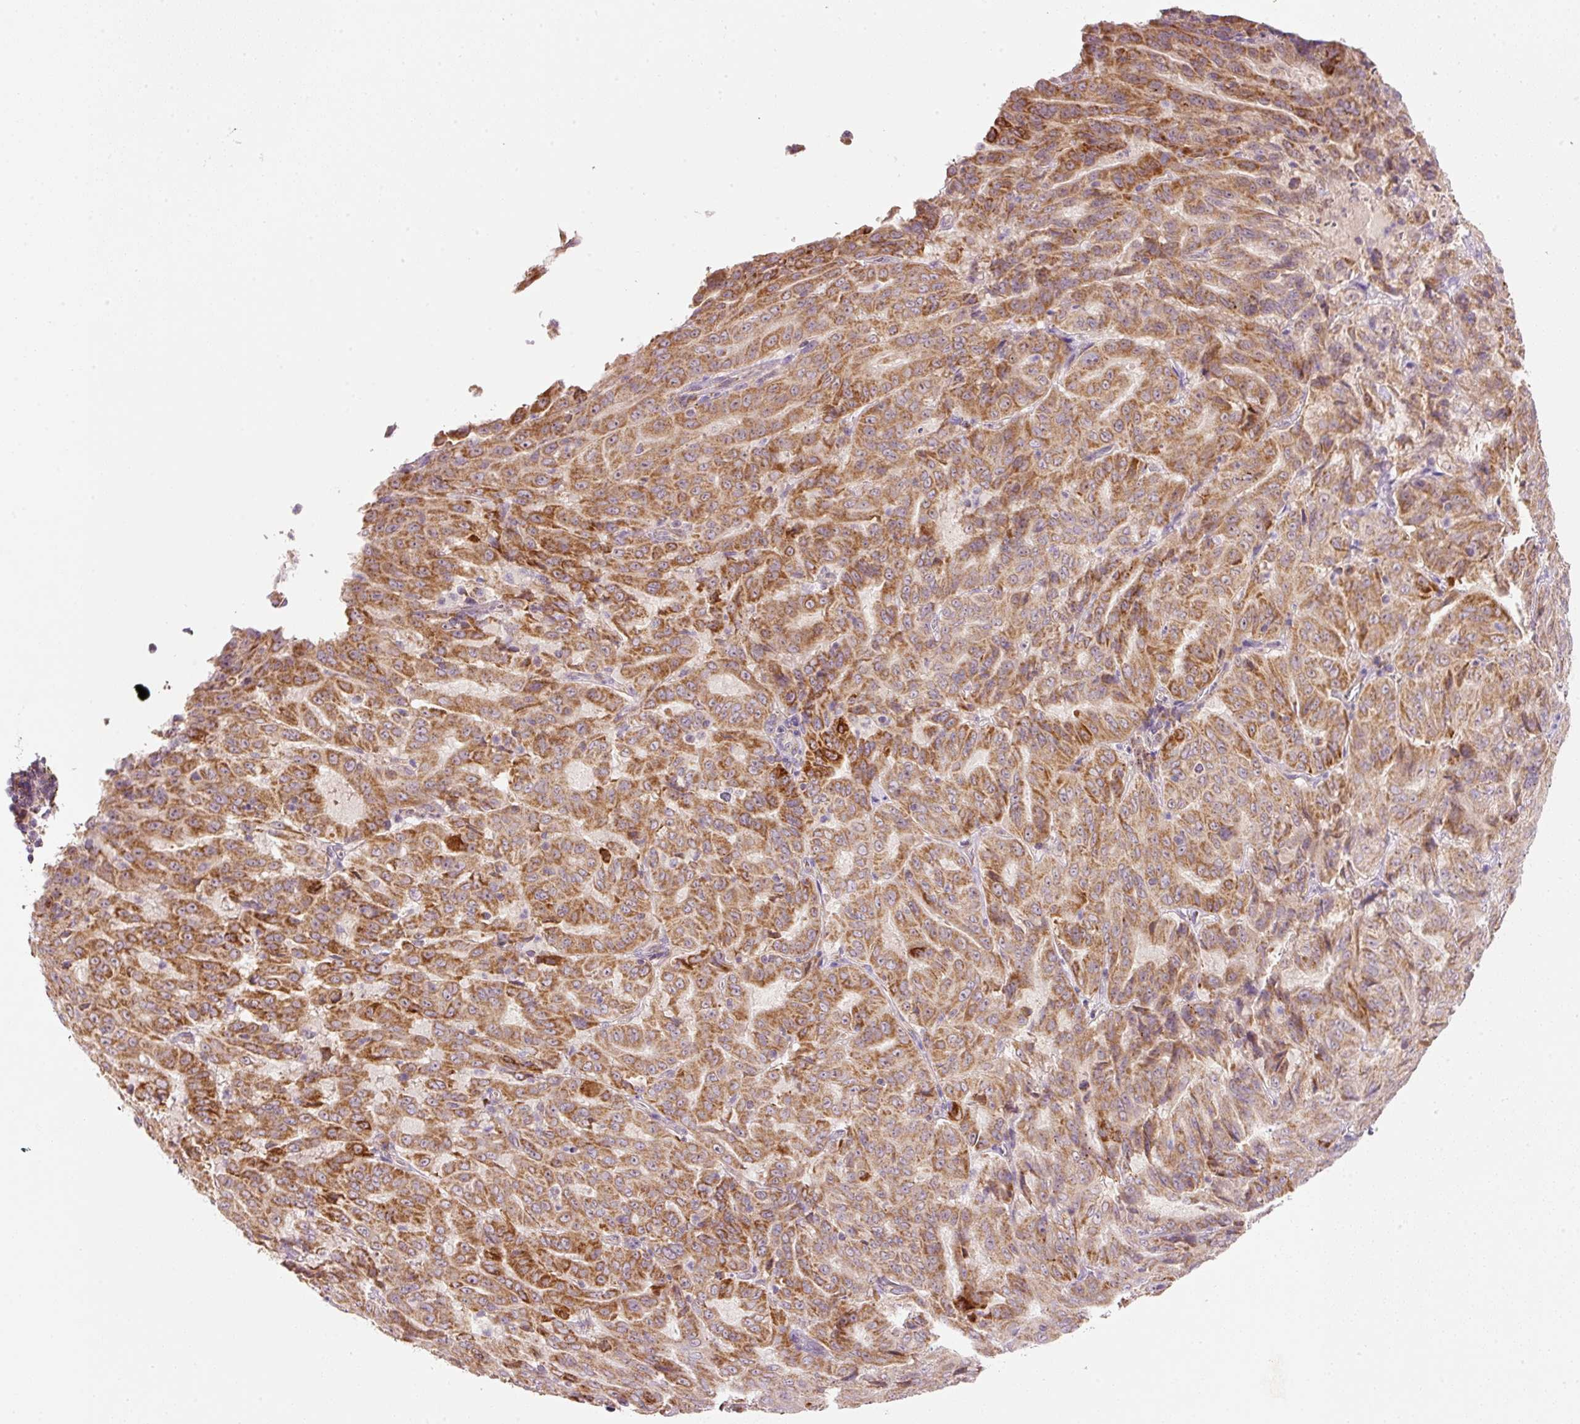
{"staining": {"intensity": "strong", "quantity": ">75%", "location": "cytoplasmic/membranous"}, "tissue": "pancreatic cancer", "cell_type": "Tumor cells", "image_type": "cancer", "snomed": [{"axis": "morphology", "description": "Adenocarcinoma, NOS"}, {"axis": "topography", "description": "Pancreas"}], "caption": "A high-resolution micrograph shows immunohistochemistry (IHC) staining of pancreatic adenocarcinoma, which displays strong cytoplasmic/membranous expression in about >75% of tumor cells. Using DAB (3,3'-diaminobenzidine) (brown) and hematoxylin (blue) stains, captured at high magnification using brightfield microscopy.", "gene": "FAM78B", "patient": {"sex": "male", "age": 63}}